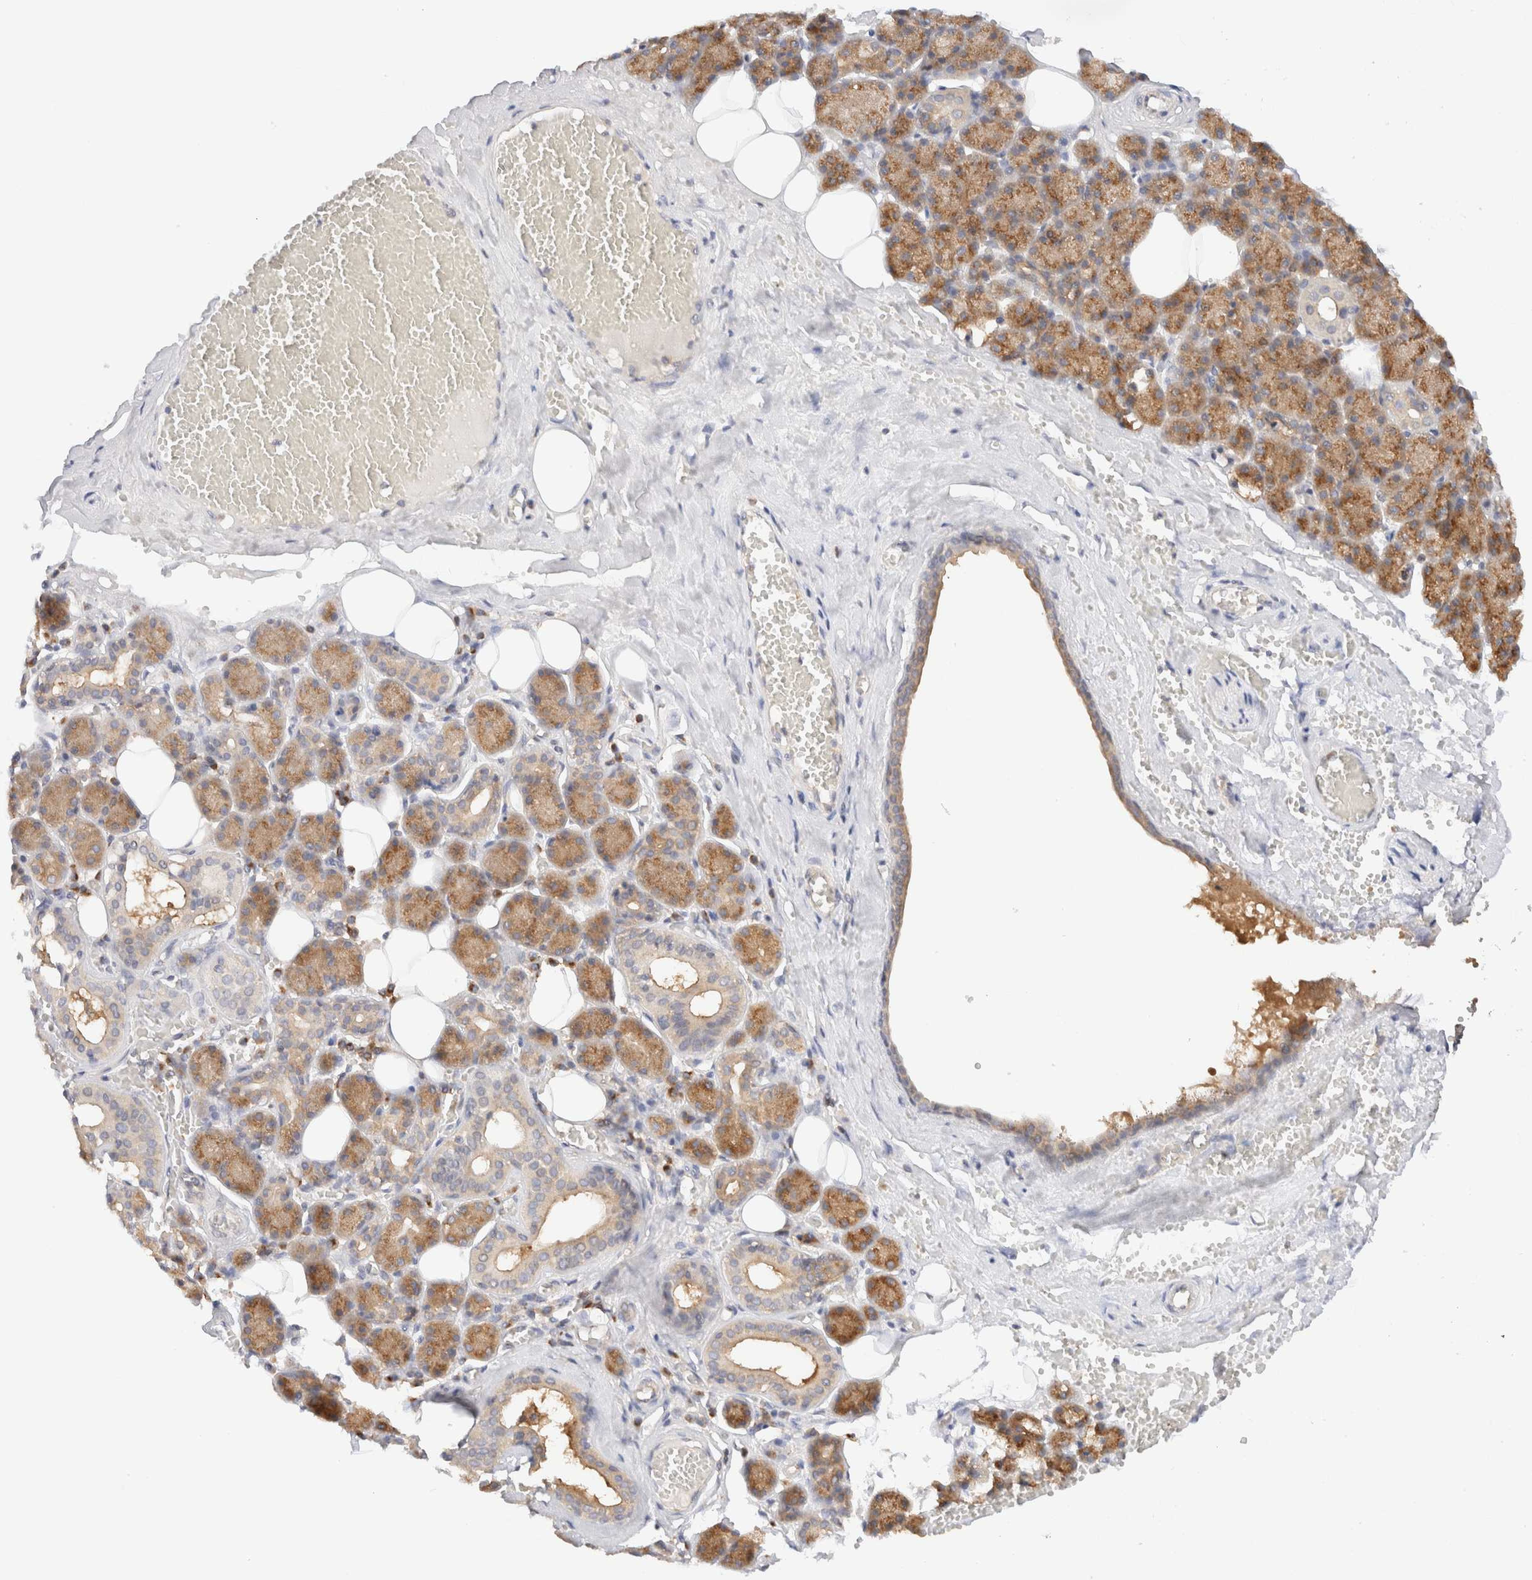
{"staining": {"intensity": "moderate", "quantity": ">75%", "location": "cytoplasmic/membranous"}, "tissue": "salivary gland", "cell_type": "Glandular cells", "image_type": "normal", "snomed": [{"axis": "morphology", "description": "Normal tissue, NOS"}, {"axis": "topography", "description": "Salivary gland"}], "caption": "IHC (DAB (3,3'-diaminobenzidine)) staining of benign human salivary gland displays moderate cytoplasmic/membranous protein expression in about >75% of glandular cells.", "gene": "RABEP1", "patient": {"sex": "male", "age": 62}}